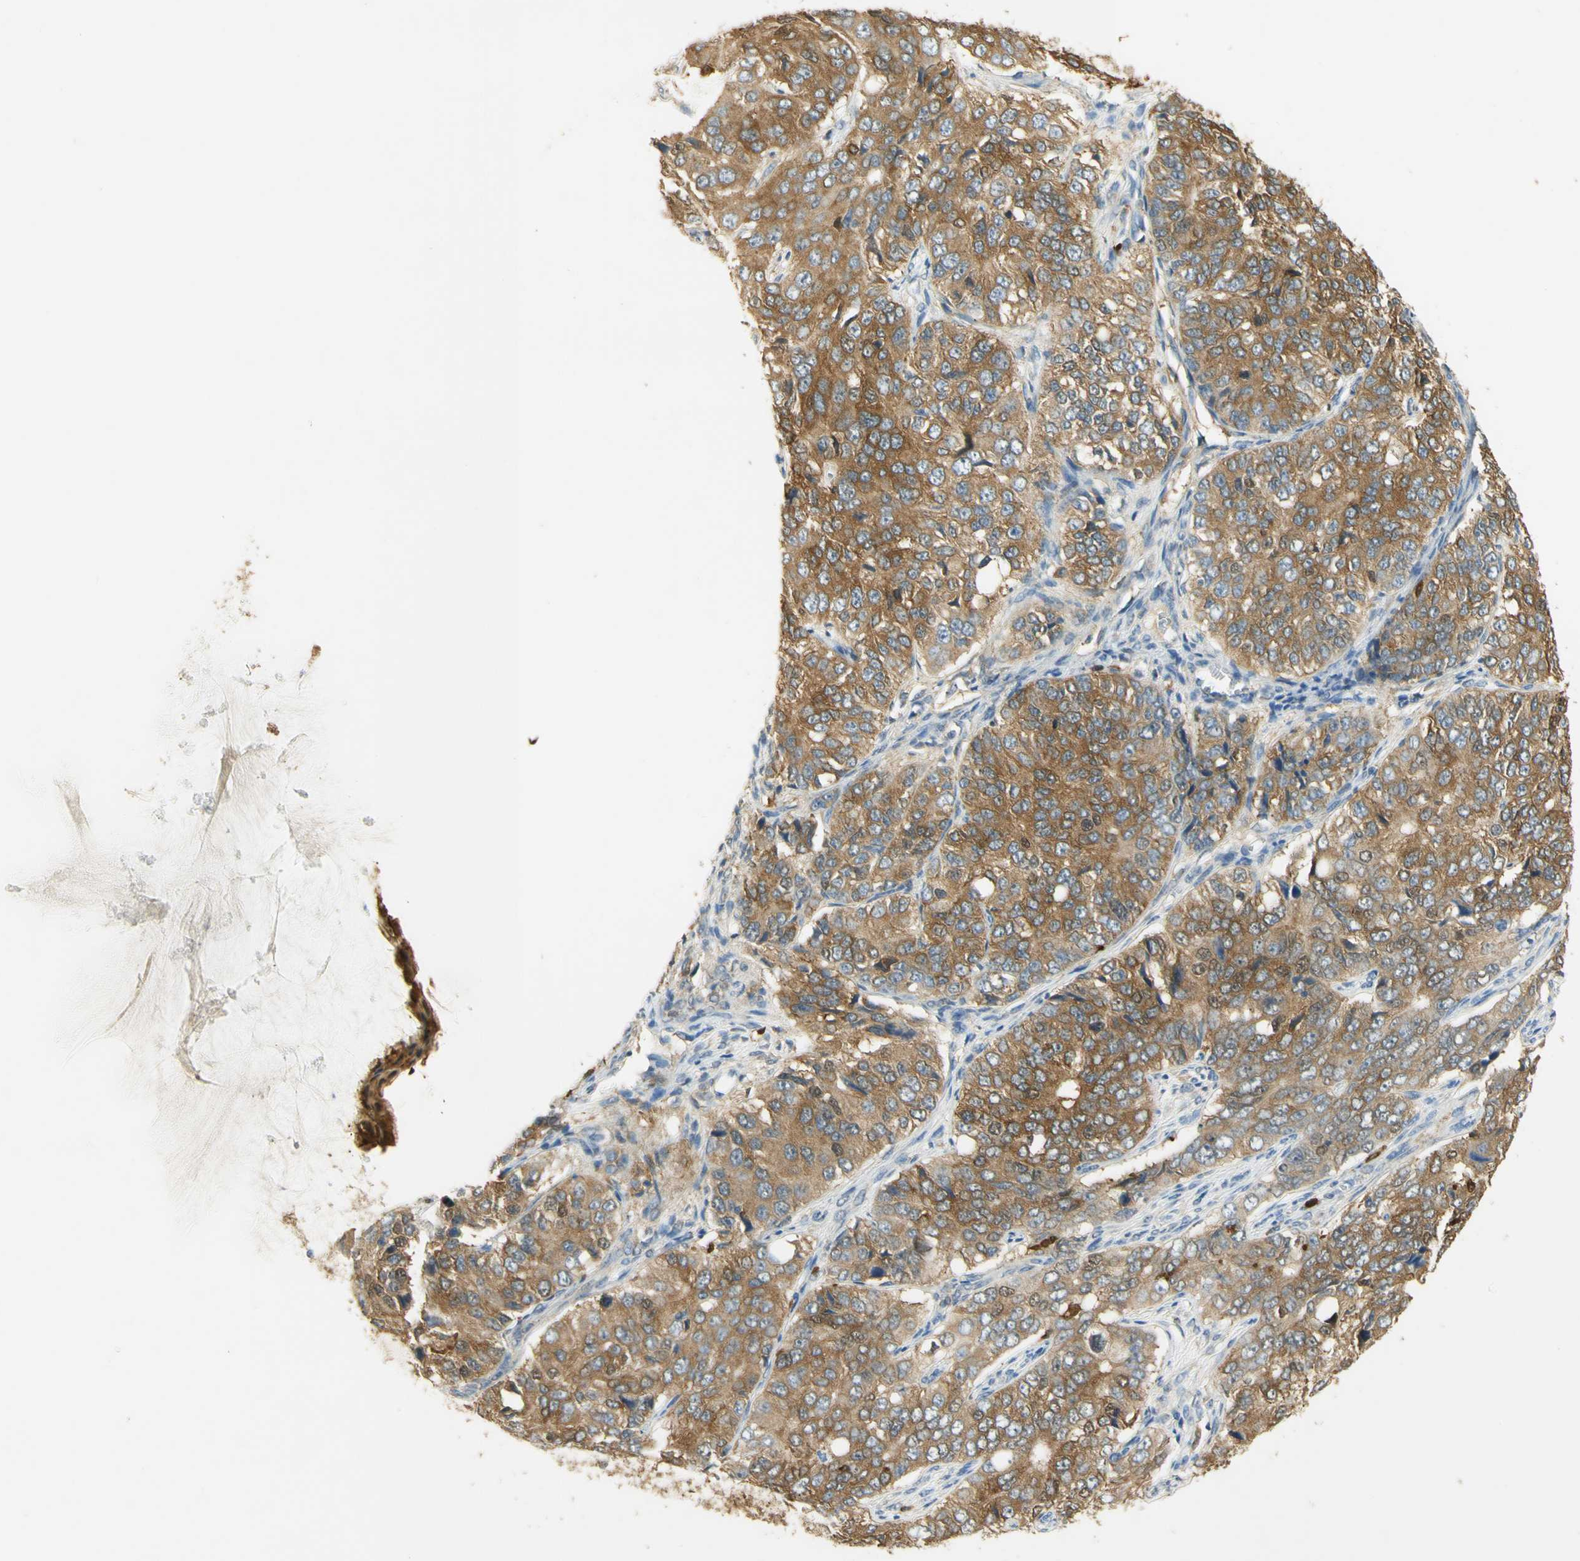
{"staining": {"intensity": "moderate", "quantity": ">75%", "location": "cytoplasmic/membranous"}, "tissue": "ovarian cancer", "cell_type": "Tumor cells", "image_type": "cancer", "snomed": [{"axis": "morphology", "description": "Carcinoma, endometroid"}, {"axis": "topography", "description": "Ovary"}], "caption": "Moderate cytoplasmic/membranous expression for a protein is present in about >75% of tumor cells of endometroid carcinoma (ovarian) using immunohistochemistry (IHC).", "gene": "PAK1", "patient": {"sex": "female", "age": 51}}